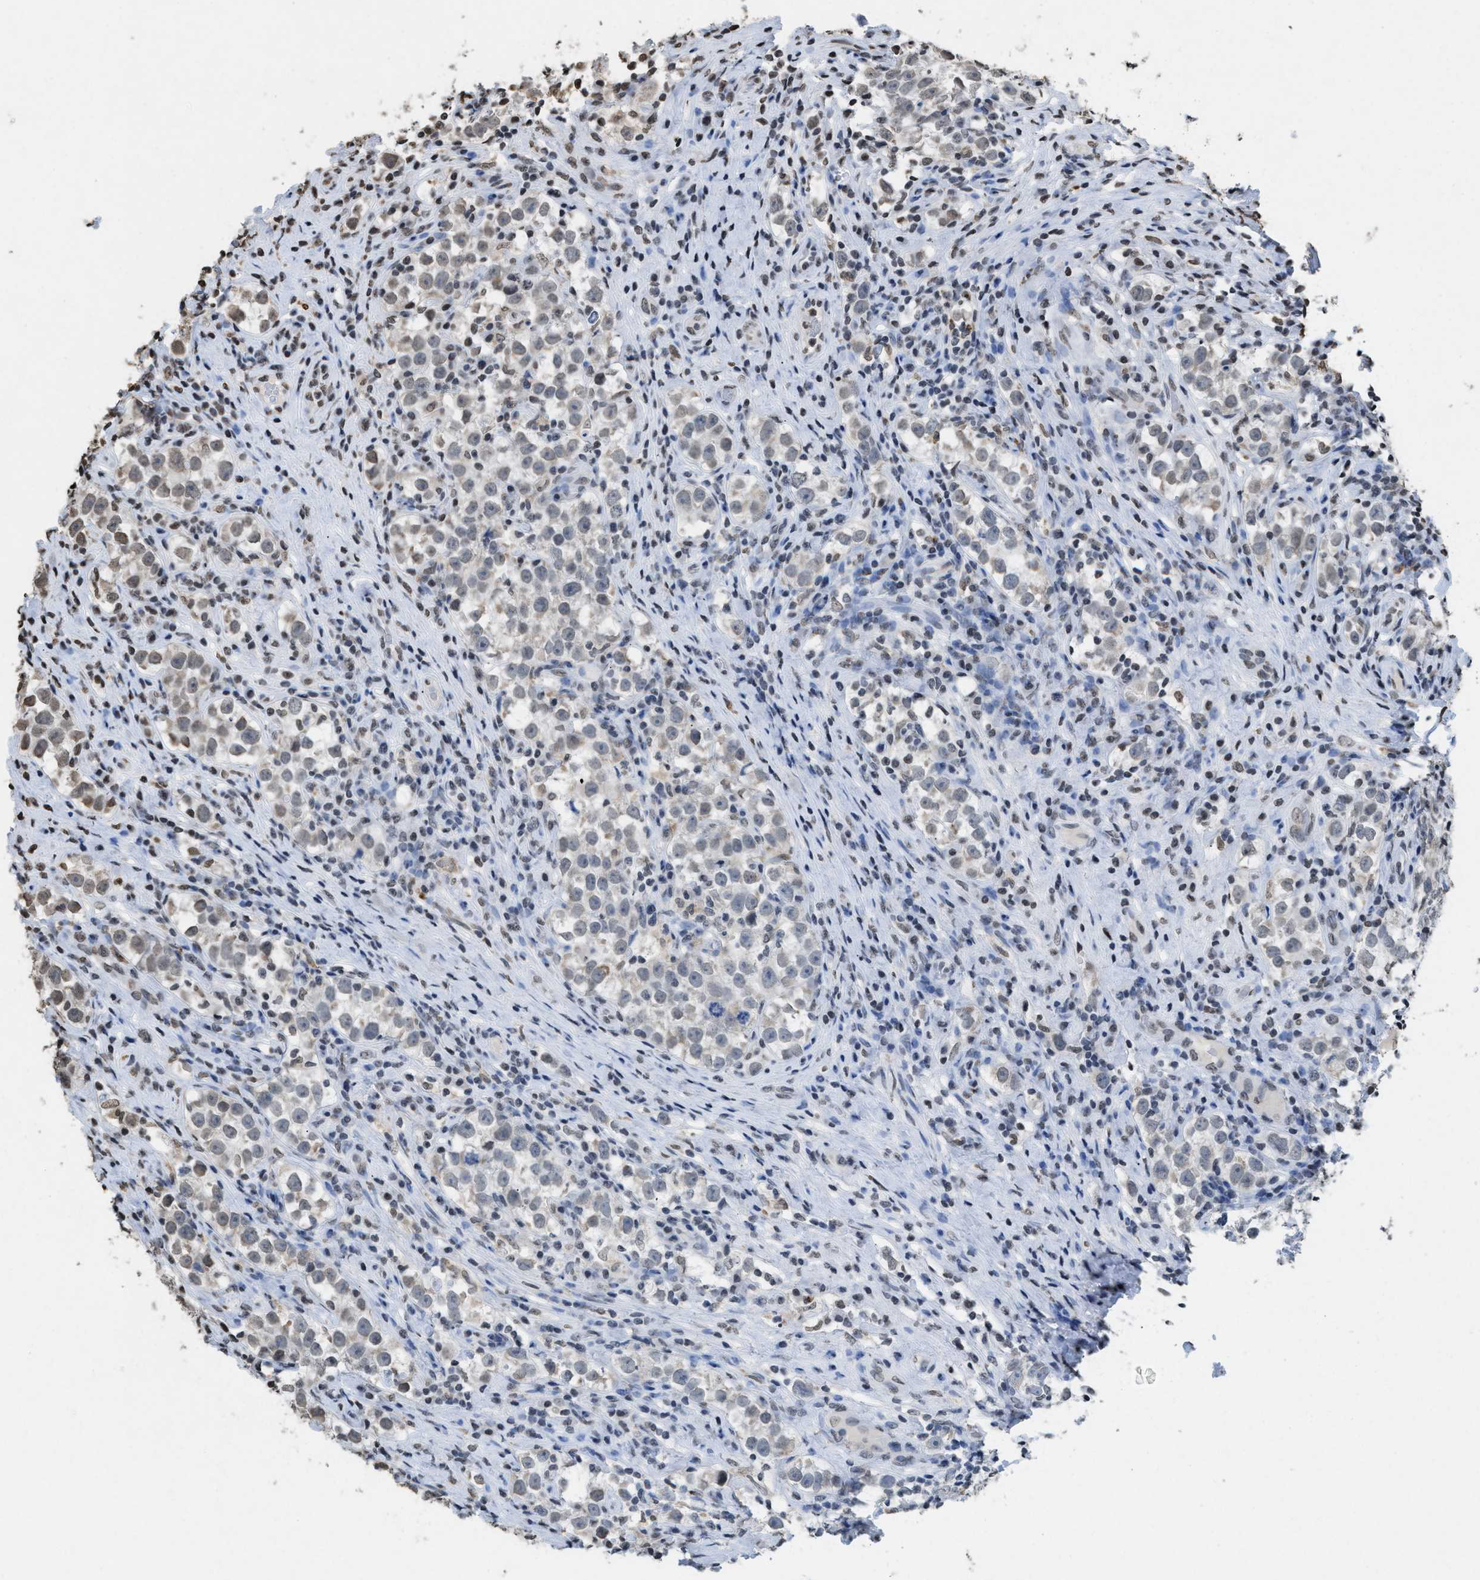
{"staining": {"intensity": "weak", "quantity": "<25%", "location": "nuclear"}, "tissue": "testis cancer", "cell_type": "Tumor cells", "image_type": "cancer", "snomed": [{"axis": "morphology", "description": "Normal tissue, NOS"}, {"axis": "morphology", "description": "Seminoma, NOS"}, {"axis": "topography", "description": "Testis"}], "caption": "Testis cancer was stained to show a protein in brown. There is no significant positivity in tumor cells. (DAB (3,3'-diaminobenzidine) immunohistochemistry with hematoxylin counter stain).", "gene": "NUP88", "patient": {"sex": "male", "age": 43}}